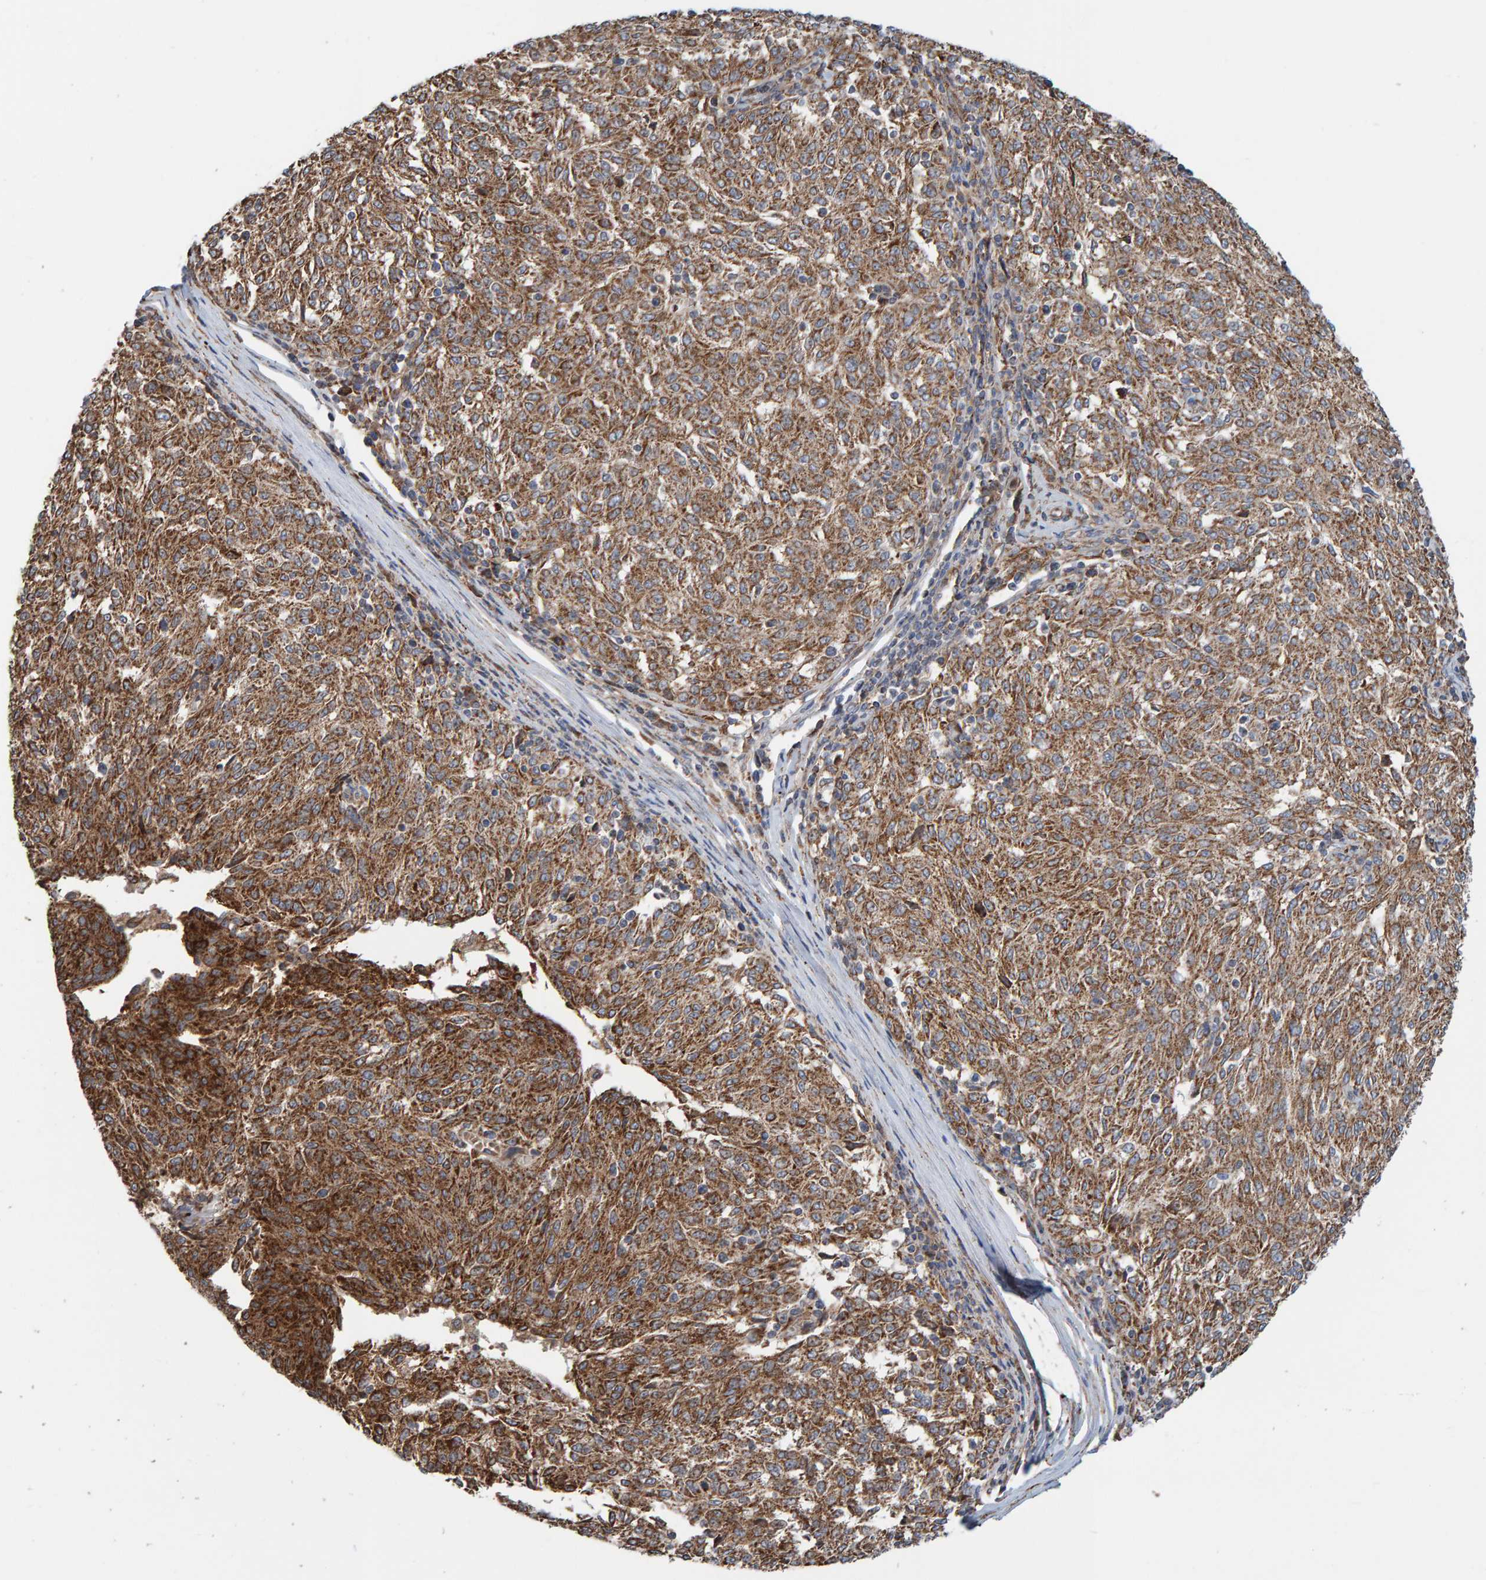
{"staining": {"intensity": "moderate", "quantity": ">75%", "location": "cytoplasmic/membranous"}, "tissue": "melanoma", "cell_type": "Tumor cells", "image_type": "cancer", "snomed": [{"axis": "morphology", "description": "Malignant melanoma, NOS"}, {"axis": "topography", "description": "Skin"}], "caption": "Tumor cells demonstrate medium levels of moderate cytoplasmic/membranous positivity in about >75% of cells in melanoma.", "gene": "MRPL45", "patient": {"sex": "female", "age": 72}}